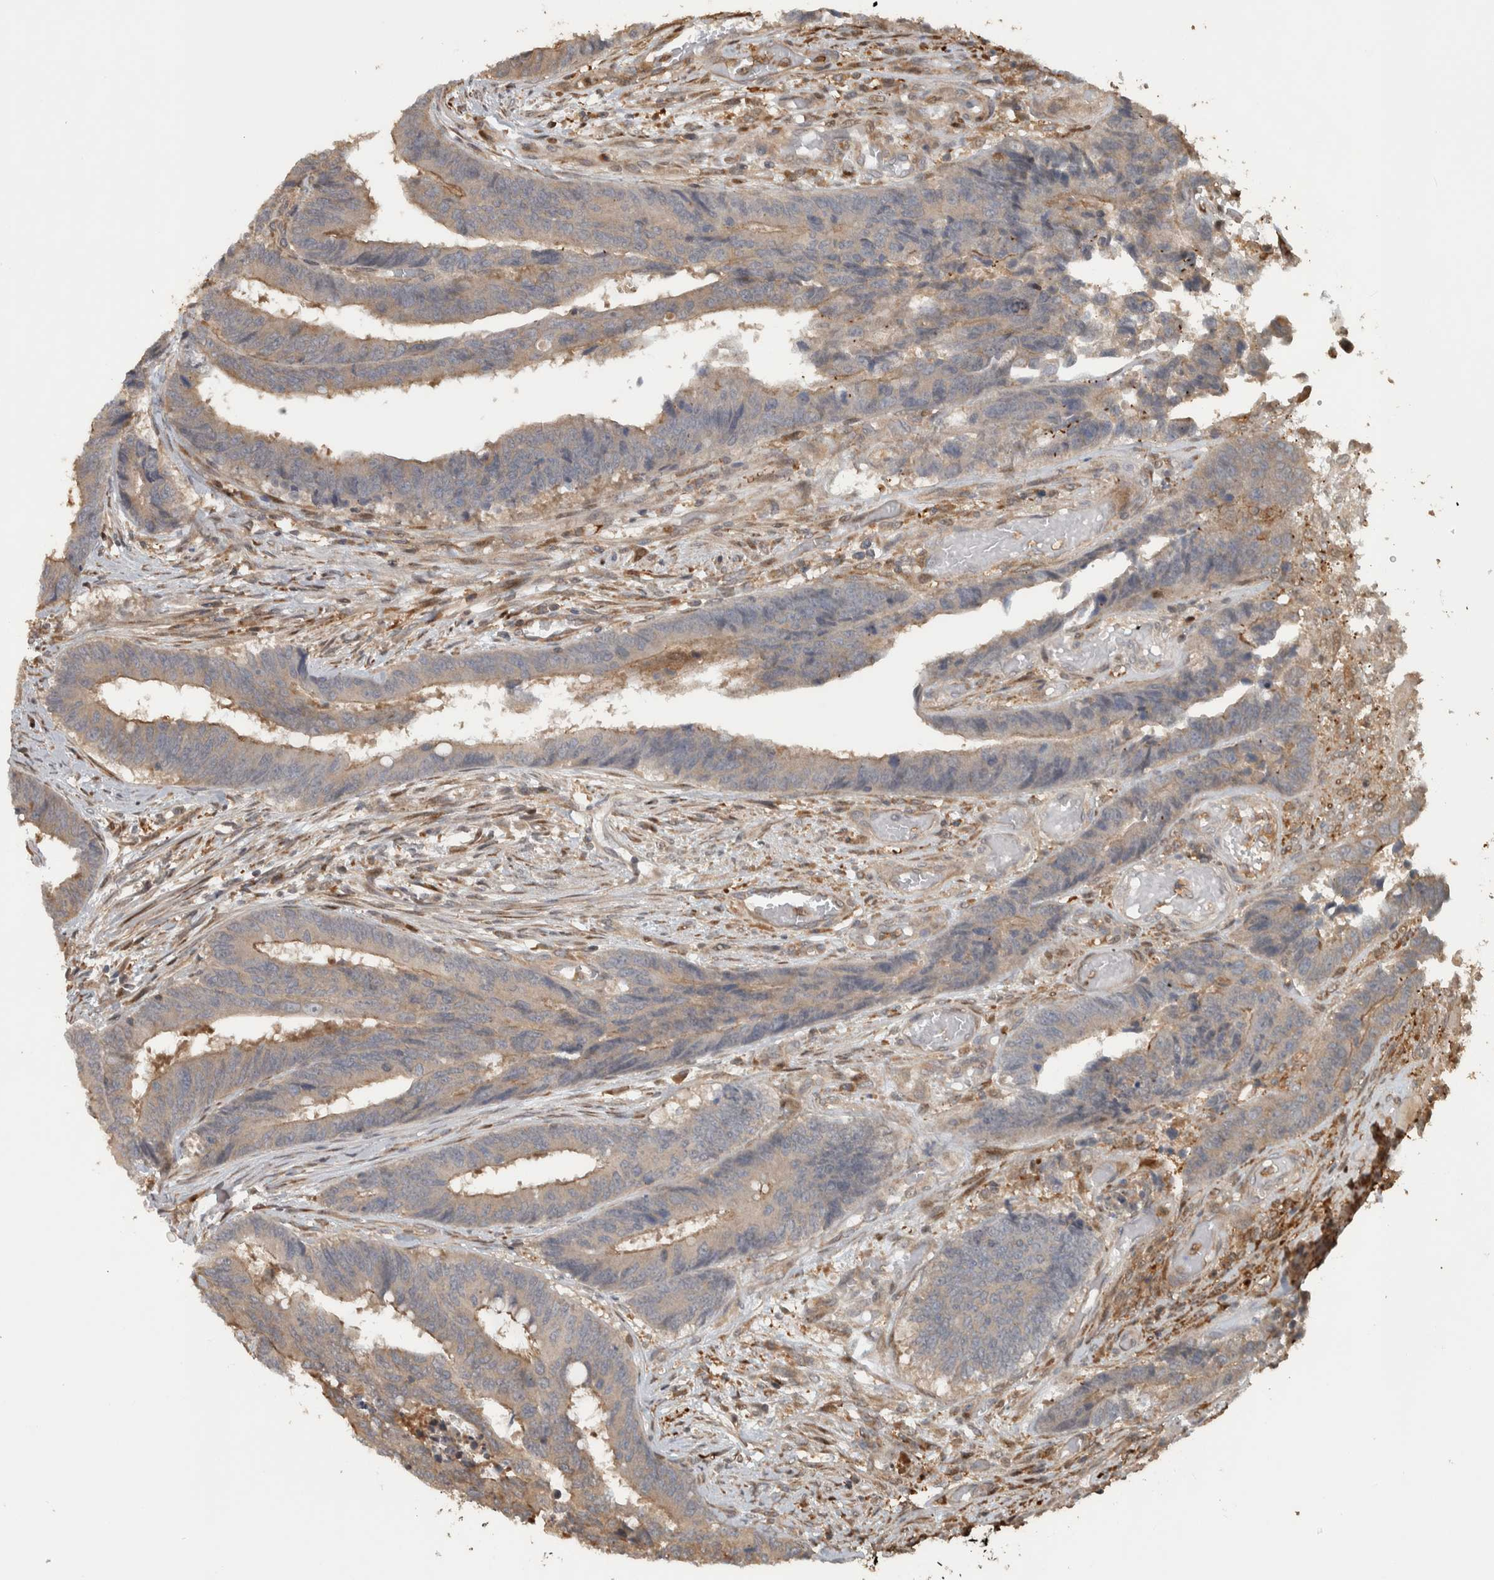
{"staining": {"intensity": "weak", "quantity": "25%-75%", "location": "cytoplasmic/membranous"}, "tissue": "colorectal cancer", "cell_type": "Tumor cells", "image_type": "cancer", "snomed": [{"axis": "morphology", "description": "Adenocarcinoma, NOS"}, {"axis": "topography", "description": "Rectum"}], "caption": "There is low levels of weak cytoplasmic/membranous staining in tumor cells of colorectal cancer, as demonstrated by immunohistochemical staining (brown color).", "gene": "CNTROB", "patient": {"sex": "male", "age": 84}}